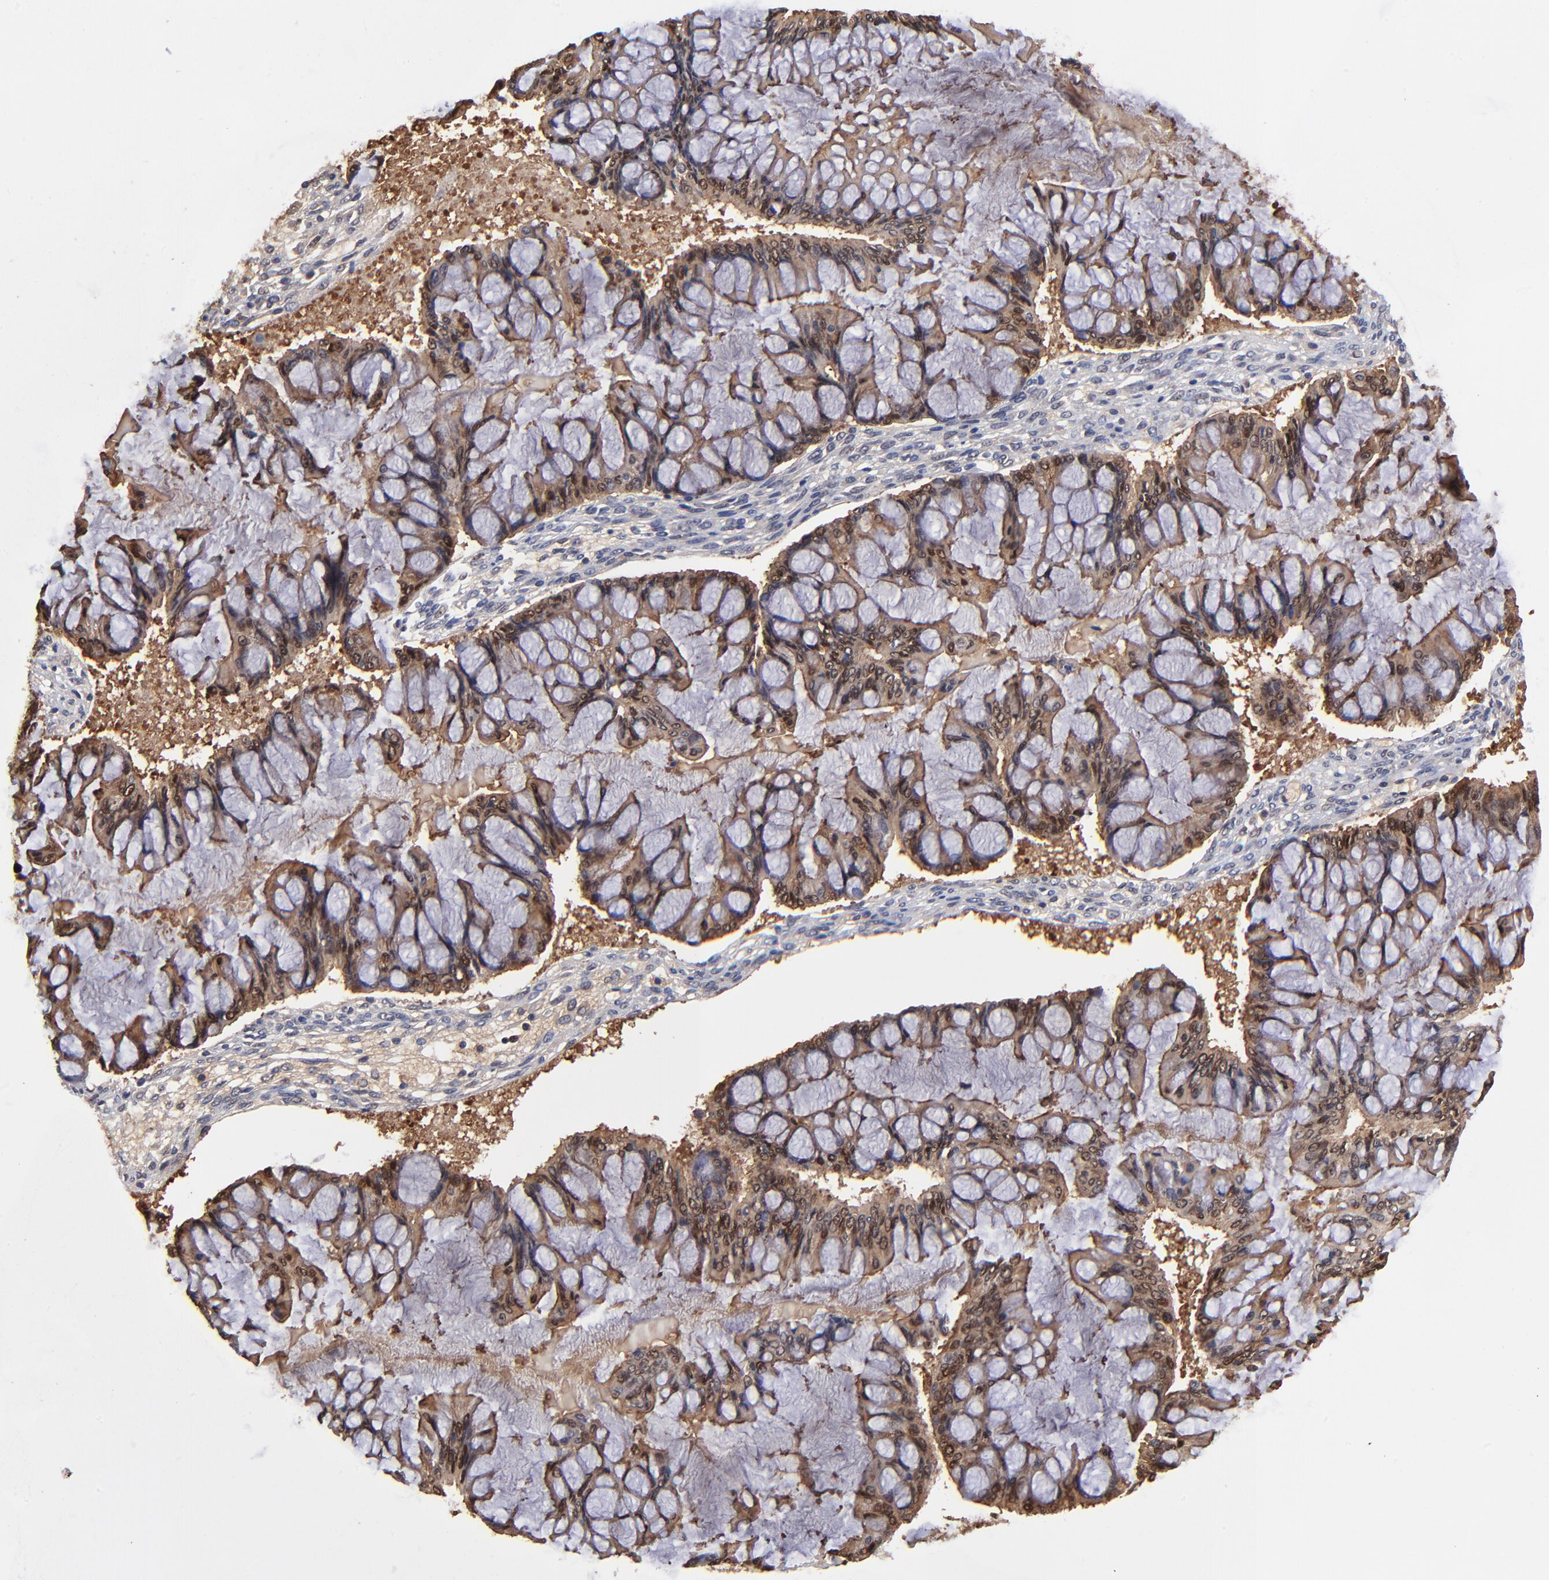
{"staining": {"intensity": "moderate", "quantity": ">75%", "location": "cytoplasmic/membranous,nuclear"}, "tissue": "ovarian cancer", "cell_type": "Tumor cells", "image_type": "cancer", "snomed": [{"axis": "morphology", "description": "Cystadenocarcinoma, mucinous, NOS"}, {"axis": "topography", "description": "Ovary"}], "caption": "This histopathology image exhibits IHC staining of mucinous cystadenocarcinoma (ovarian), with medium moderate cytoplasmic/membranous and nuclear staining in approximately >75% of tumor cells.", "gene": "DCTPP1", "patient": {"sex": "female", "age": 73}}